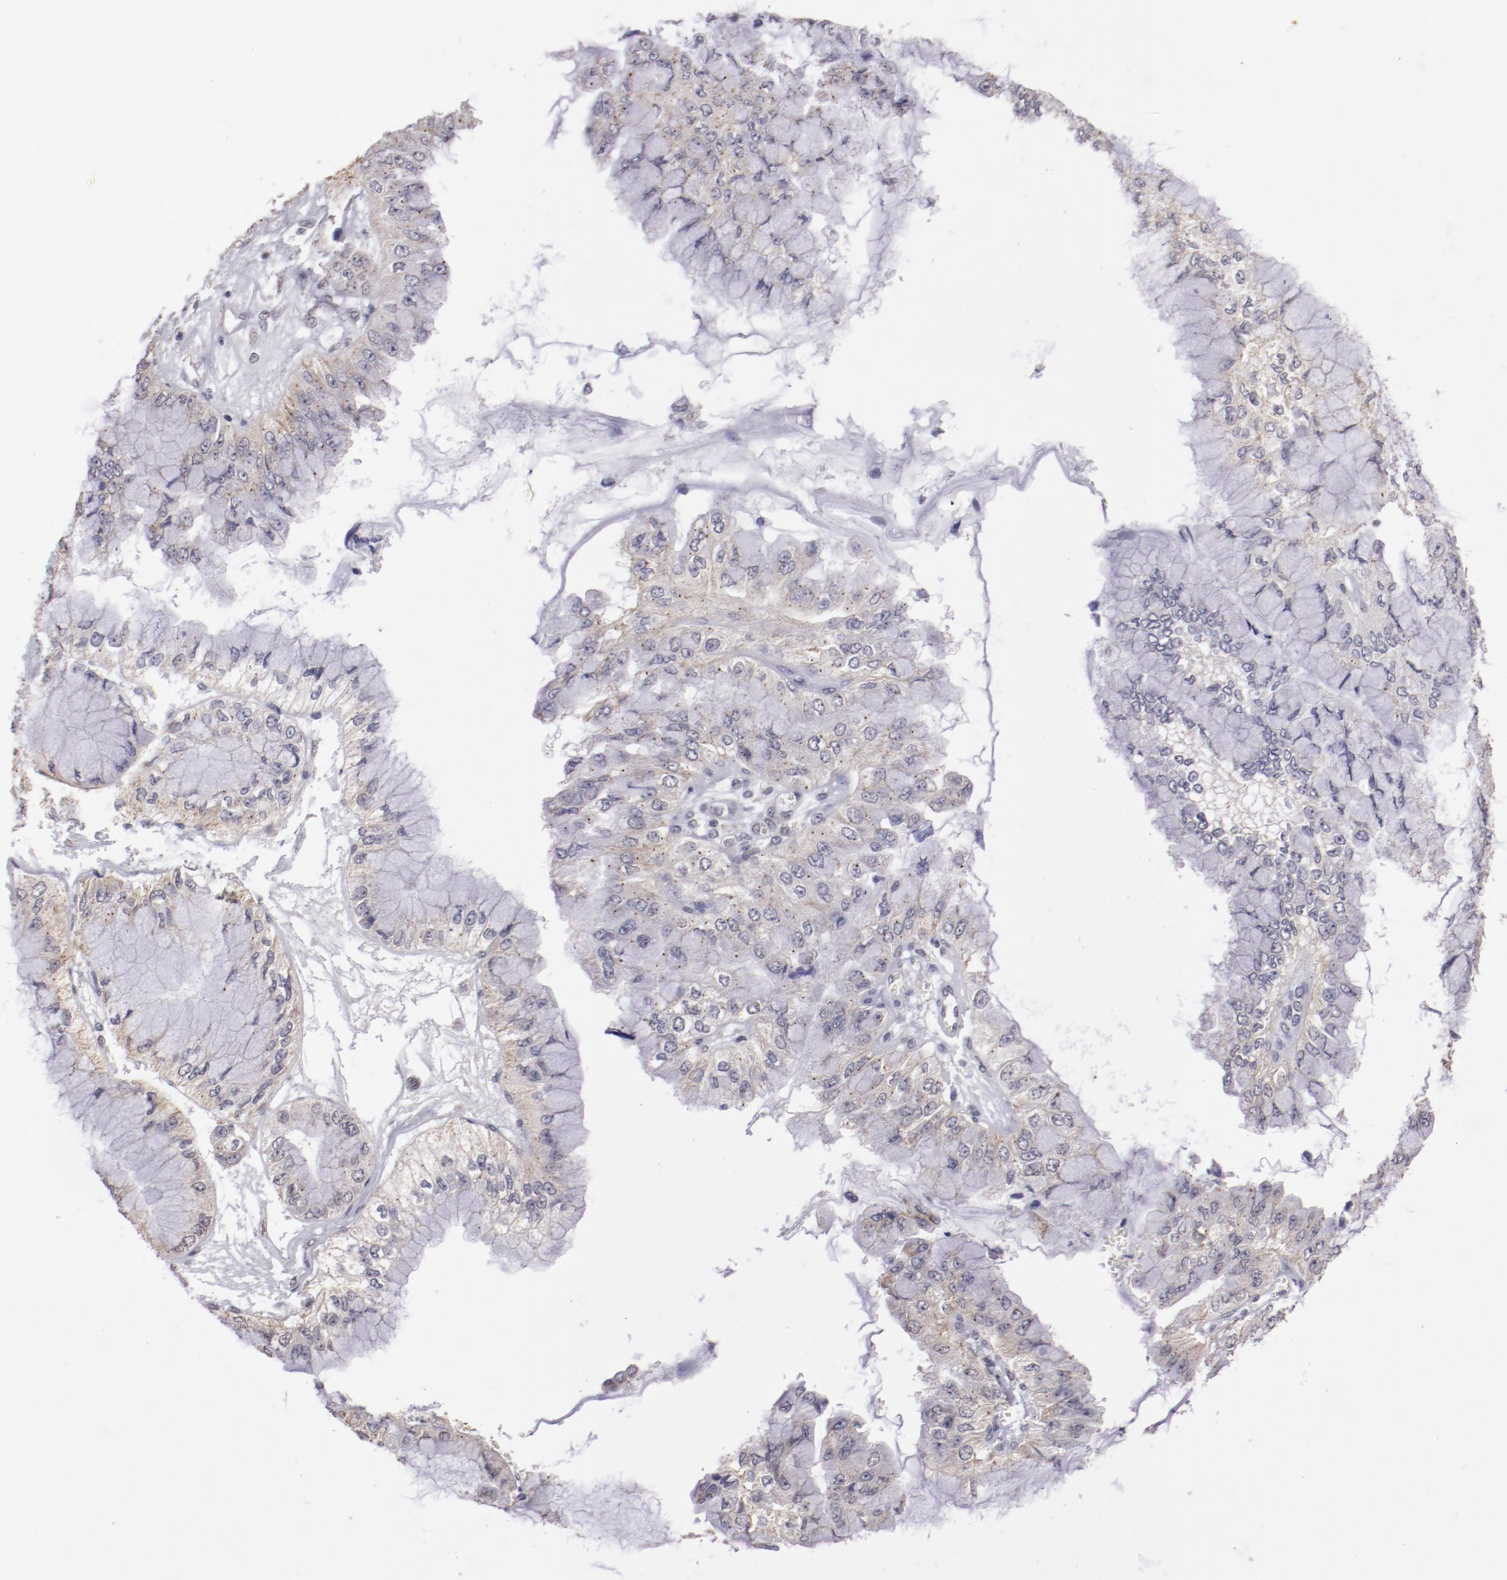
{"staining": {"intensity": "weak", "quantity": "25%-75%", "location": "cytoplasmic/membranous"}, "tissue": "liver cancer", "cell_type": "Tumor cells", "image_type": "cancer", "snomed": [{"axis": "morphology", "description": "Cholangiocarcinoma"}, {"axis": "topography", "description": "Liver"}], "caption": "Human liver cancer stained for a protein (brown) exhibits weak cytoplasmic/membranous positive expression in approximately 25%-75% of tumor cells.", "gene": "NRXN3", "patient": {"sex": "female", "age": 79}}